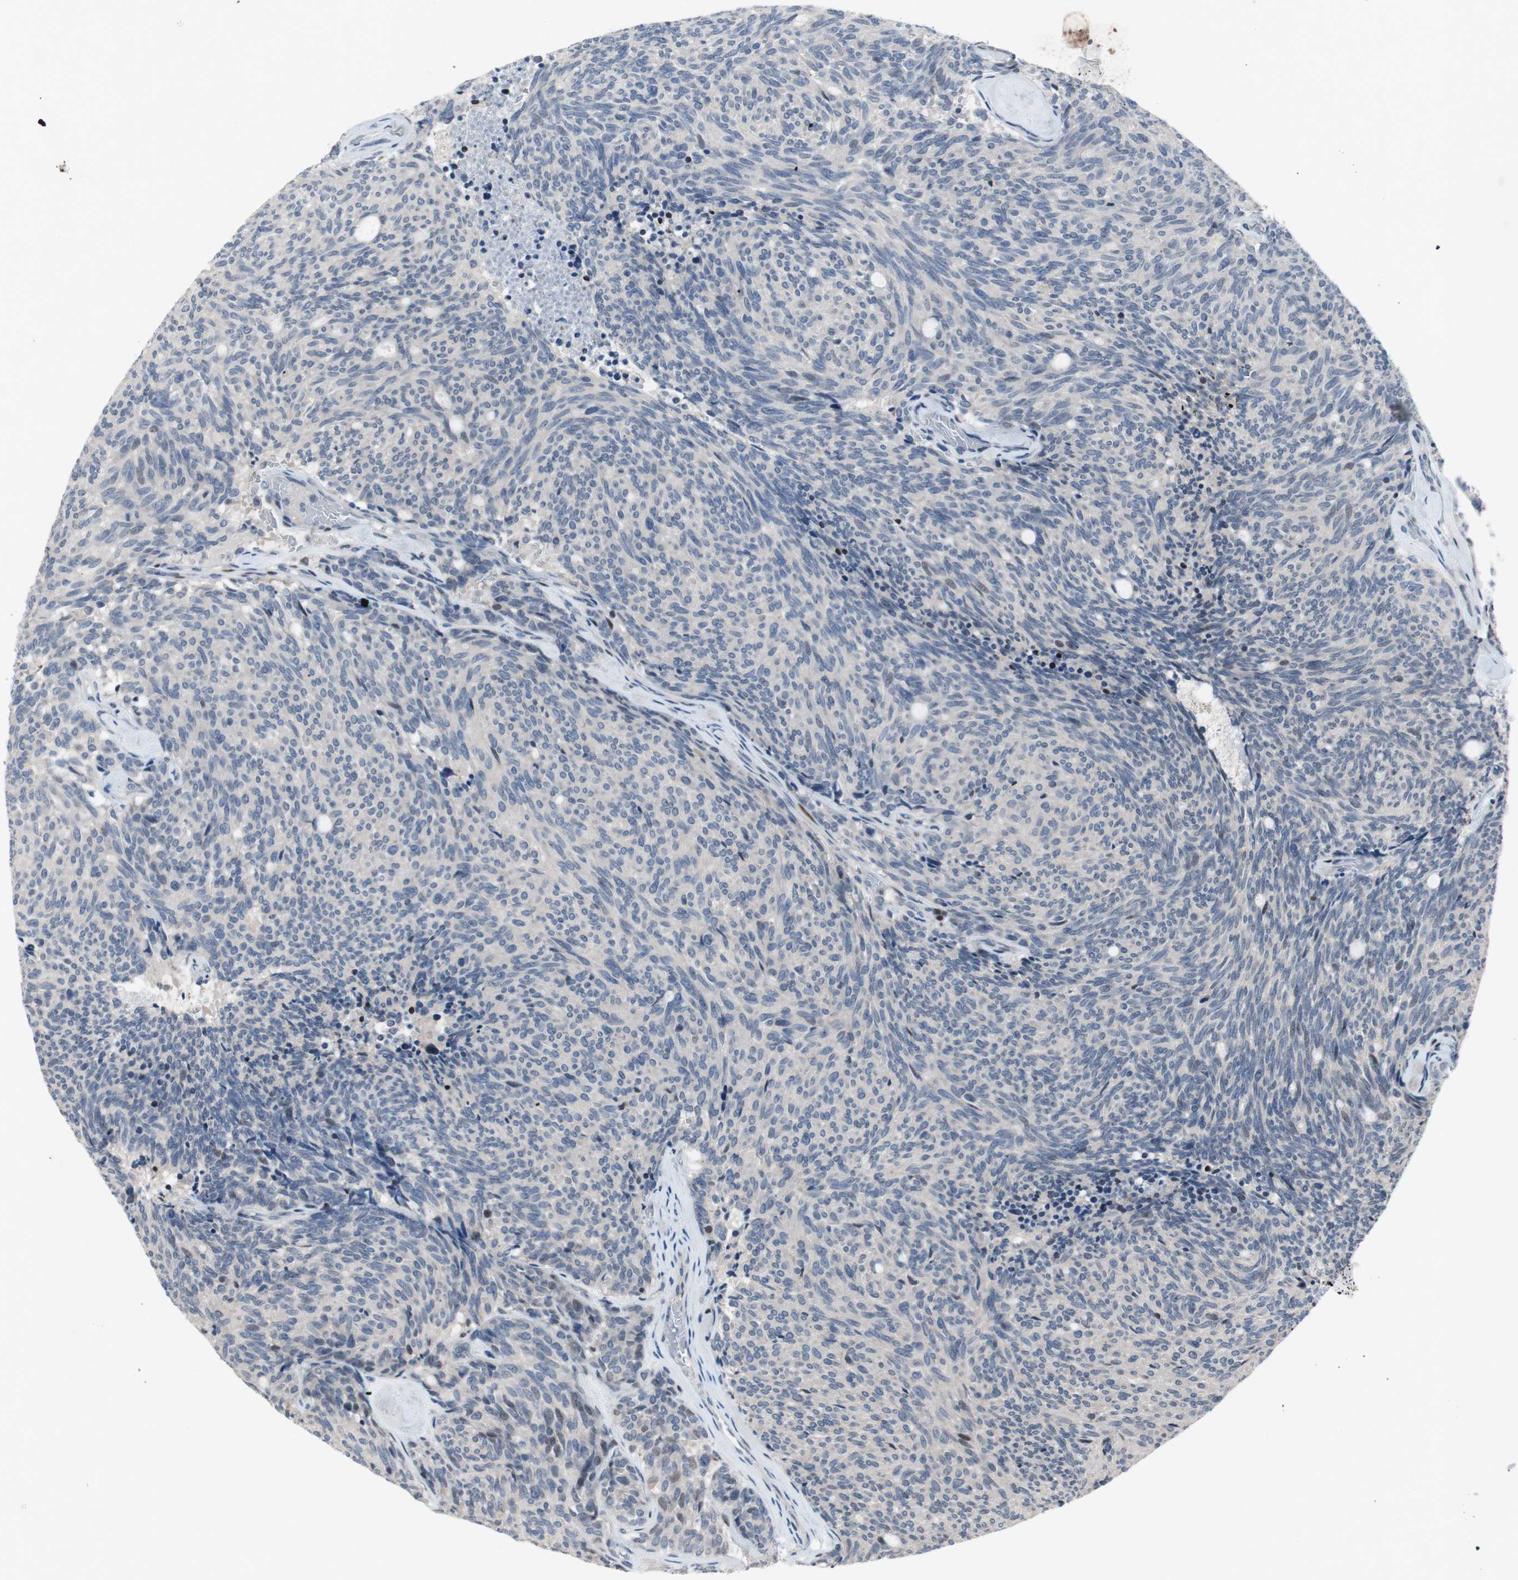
{"staining": {"intensity": "weak", "quantity": "<25%", "location": "nuclear"}, "tissue": "carcinoid", "cell_type": "Tumor cells", "image_type": "cancer", "snomed": [{"axis": "morphology", "description": "Carcinoid, malignant, NOS"}, {"axis": "topography", "description": "Pancreas"}], "caption": "Immunohistochemistry micrograph of malignant carcinoid stained for a protein (brown), which displays no expression in tumor cells.", "gene": "MUTYH", "patient": {"sex": "female", "age": 54}}